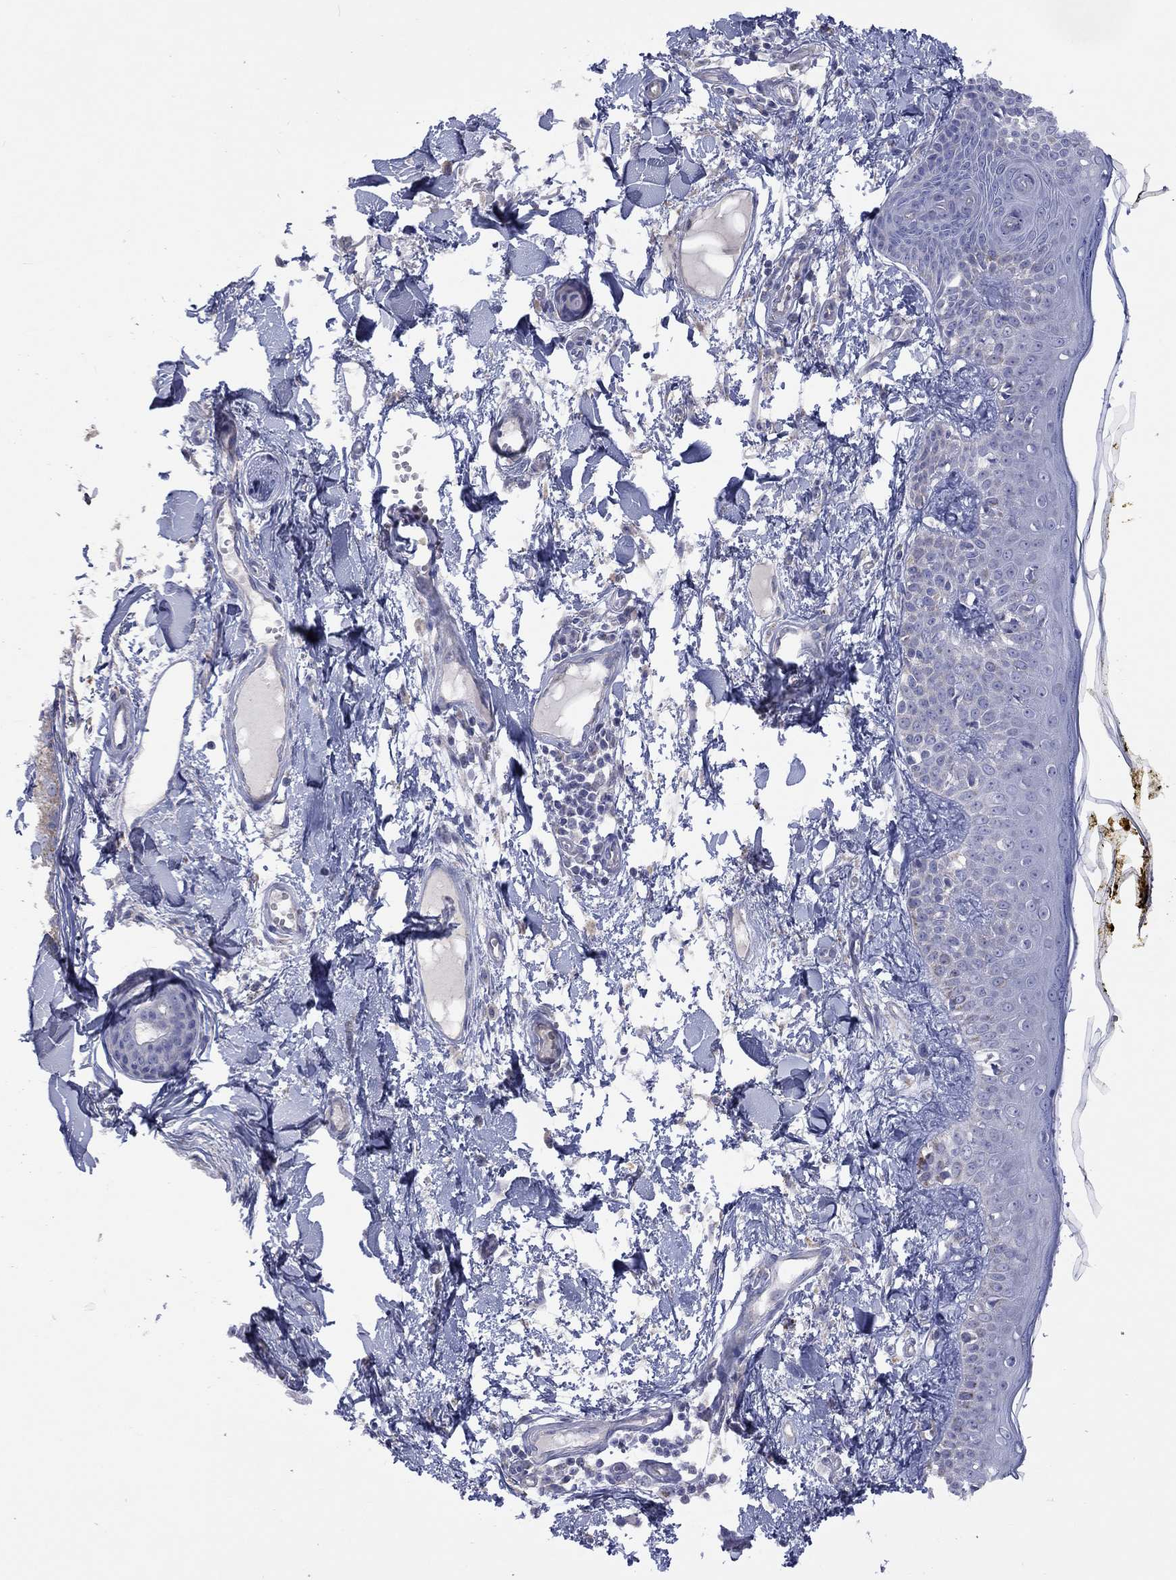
{"staining": {"intensity": "negative", "quantity": "none", "location": "none"}, "tissue": "skin", "cell_type": "Fibroblasts", "image_type": "normal", "snomed": [{"axis": "morphology", "description": "Normal tissue, NOS"}, {"axis": "topography", "description": "Skin"}], "caption": "Photomicrograph shows no protein expression in fibroblasts of unremarkable skin.", "gene": "CLVS1", "patient": {"sex": "male", "age": 76}}